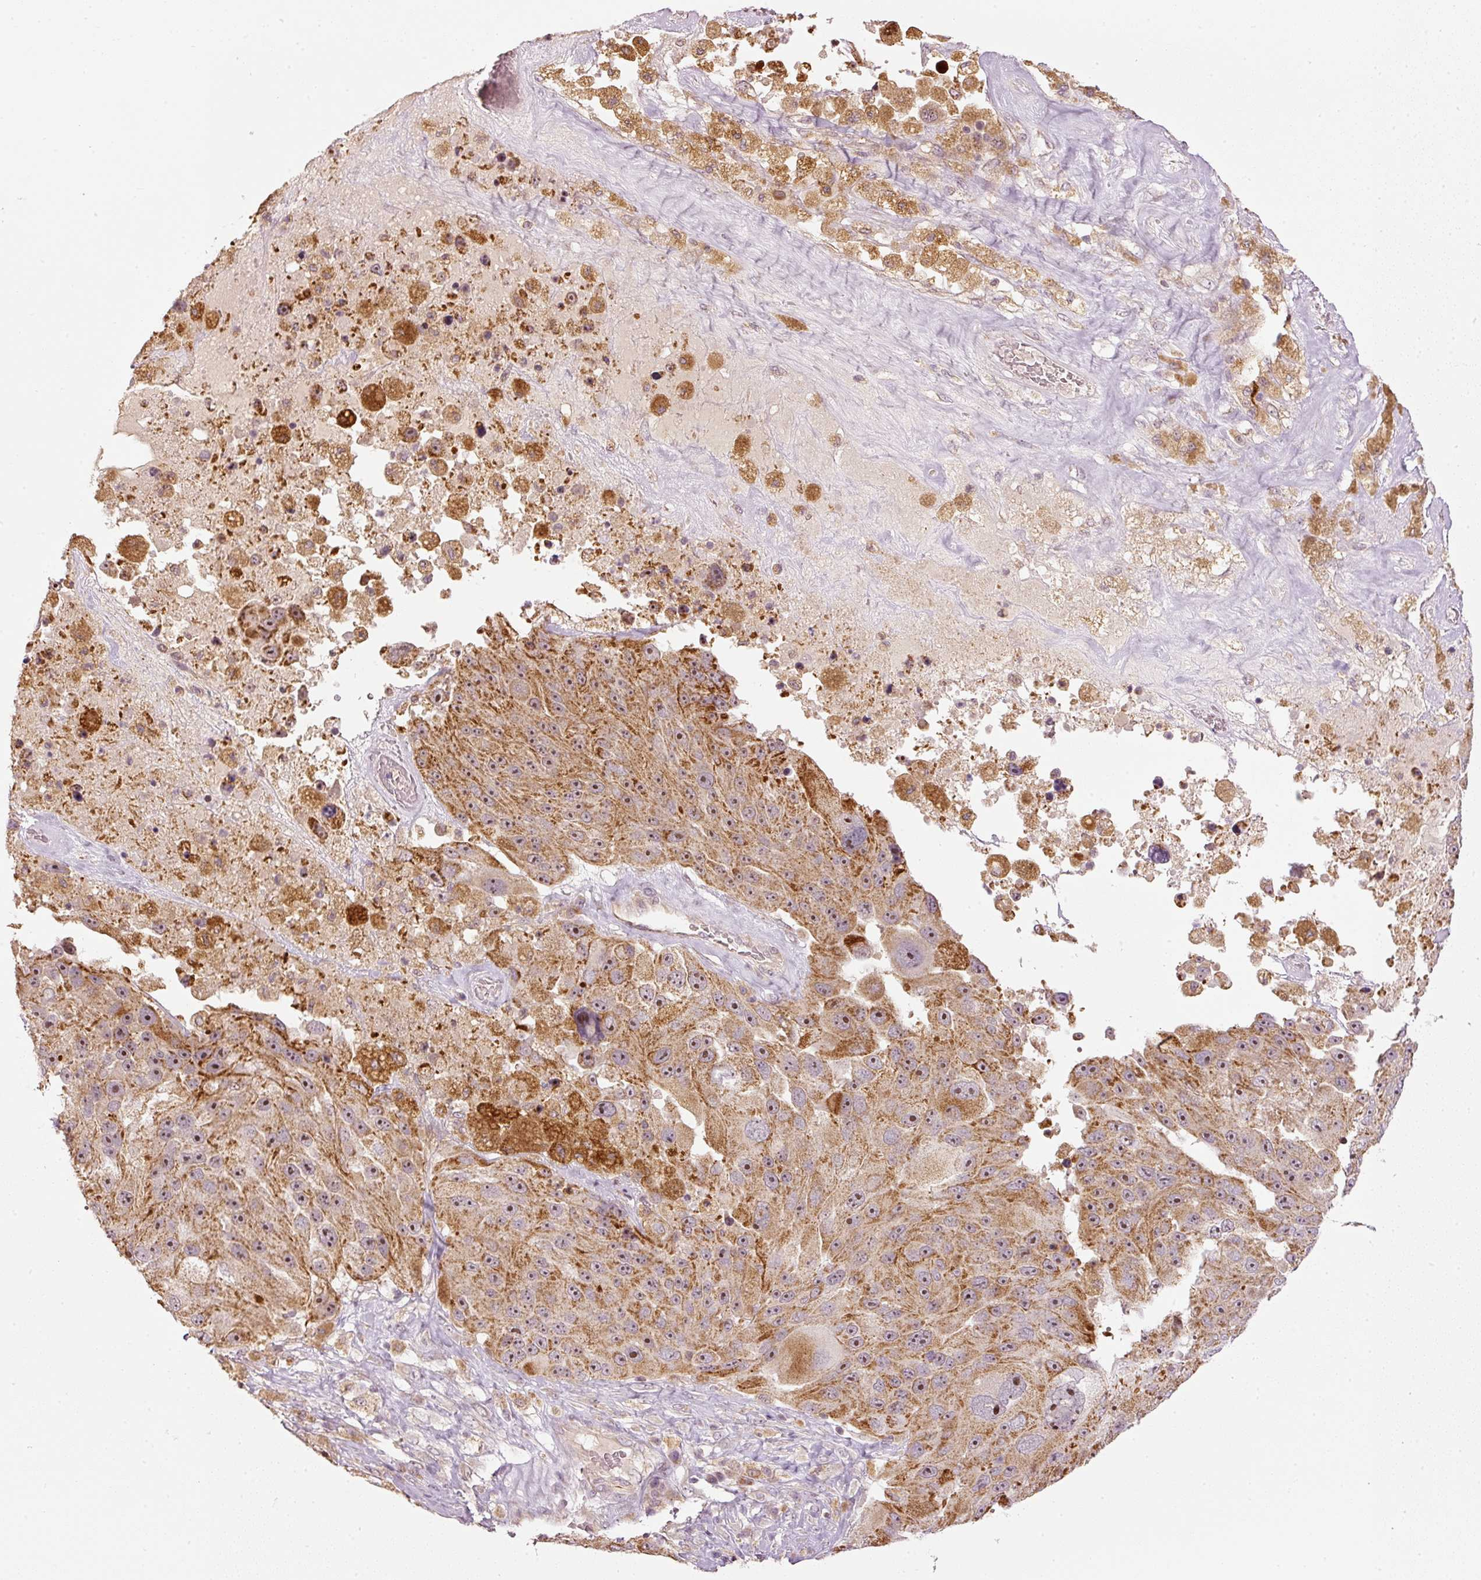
{"staining": {"intensity": "moderate", "quantity": ">75%", "location": "cytoplasmic/membranous,nuclear"}, "tissue": "melanoma", "cell_type": "Tumor cells", "image_type": "cancer", "snomed": [{"axis": "morphology", "description": "Malignant melanoma, Metastatic site"}, {"axis": "topography", "description": "Lymph node"}], "caption": "This image exhibits immunohistochemistry staining of malignant melanoma (metastatic site), with medium moderate cytoplasmic/membranous and nuclear staining in about >75% of tumor cells.", "gene": "CDC20B", "patient": {"sex": "male", "age": 62}}